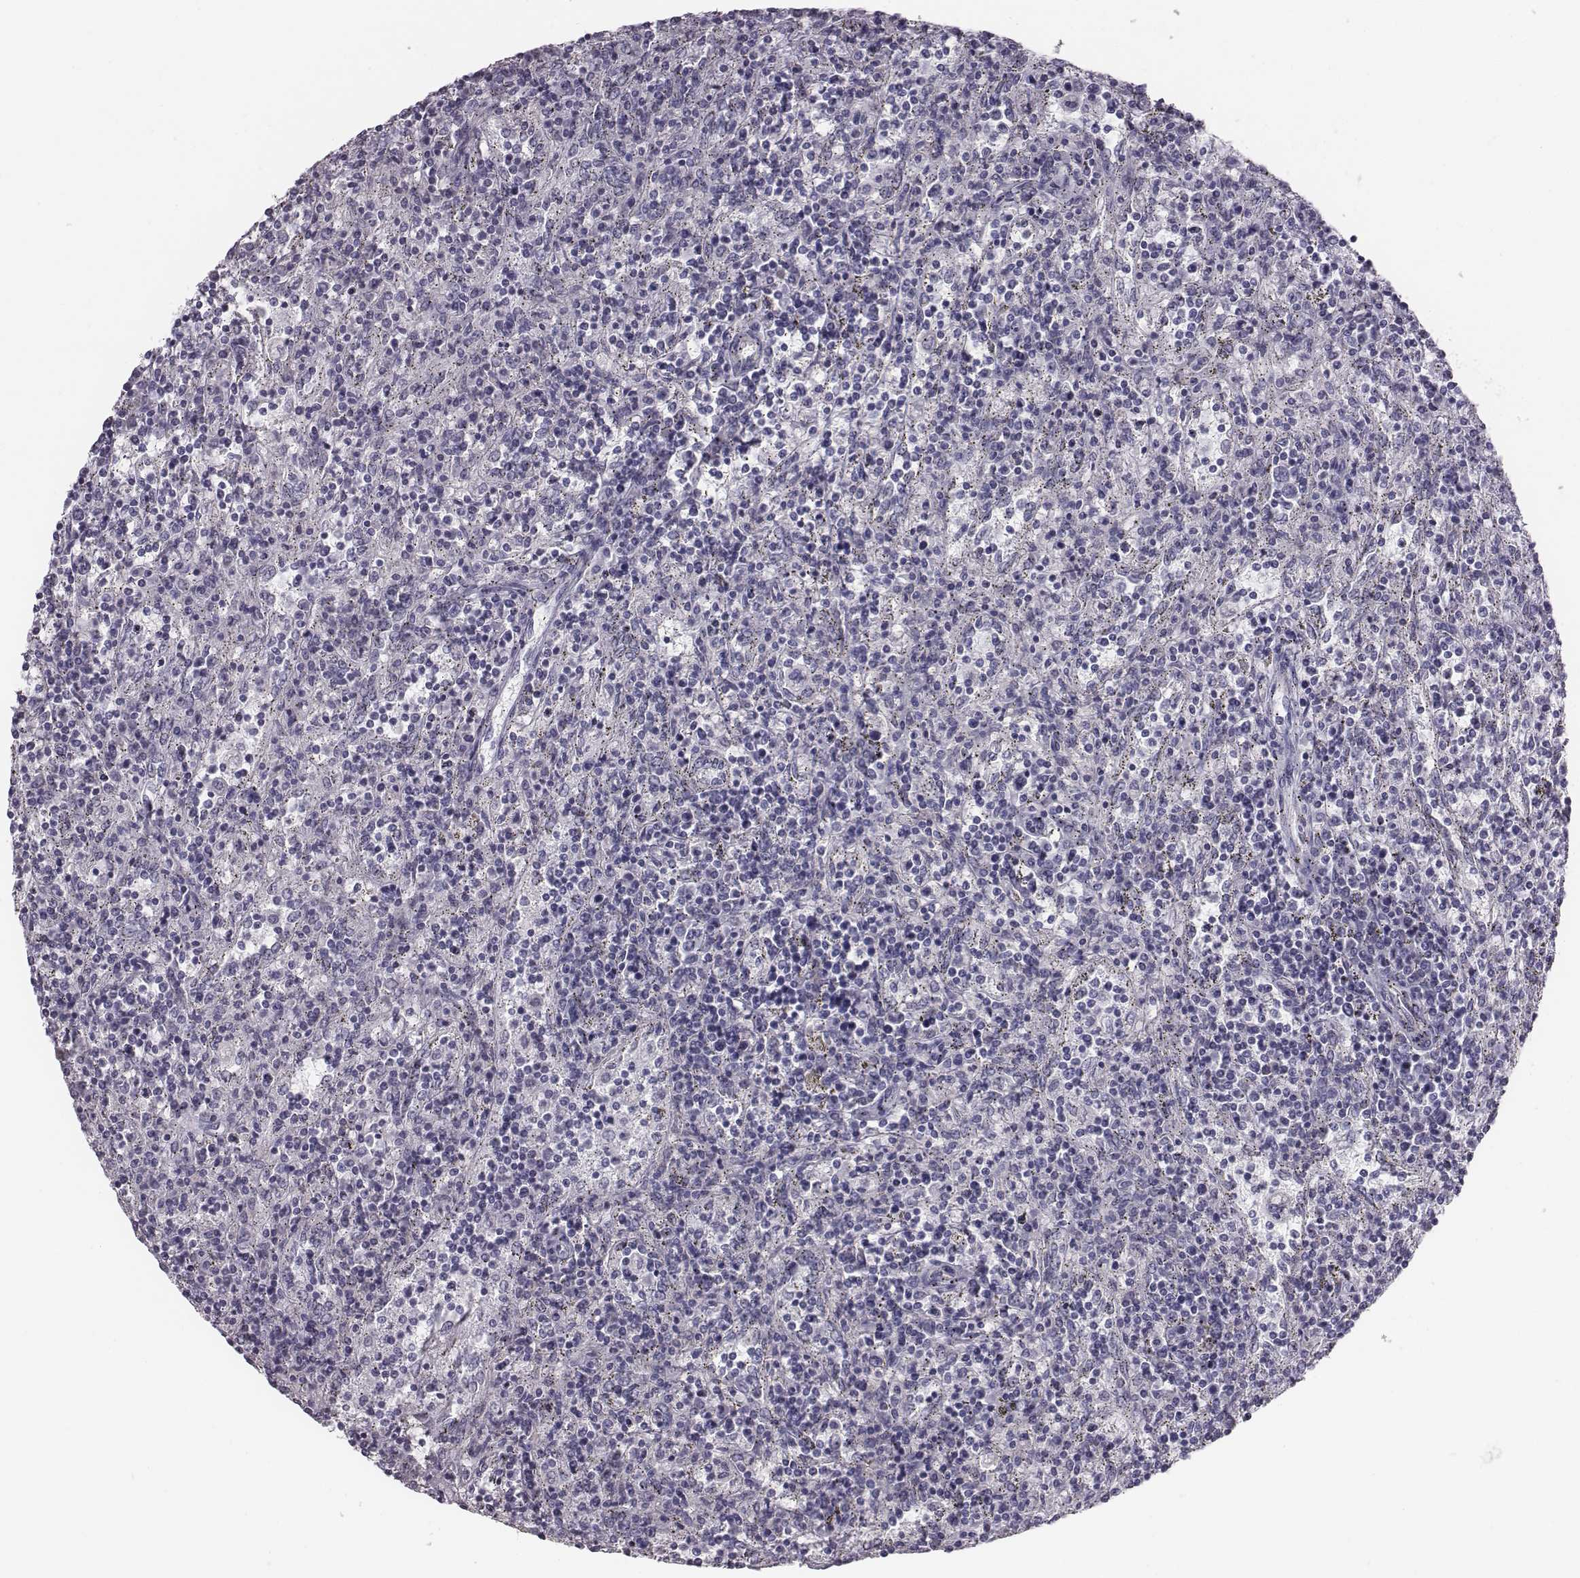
{"staining": {"intensity": "negative", "quantity": "none", "location": "none"}, "tissue": "lymphoma", "cell_type": "Tumor cells", "image_type": "cancer", "snomed": [{"axis": "morphology", "description": "Malignant lymphoma, non-Hodgkin's type, Low grade"}, {"axis": "topography", "description": "Spleen"}], "caption": "There is no significant staining in tumor cells of low-grade malignant lymphoma, non-Hodgkin's type.", "gene": "CRISP1", "patient": {"sex": "male", "age": 62}}